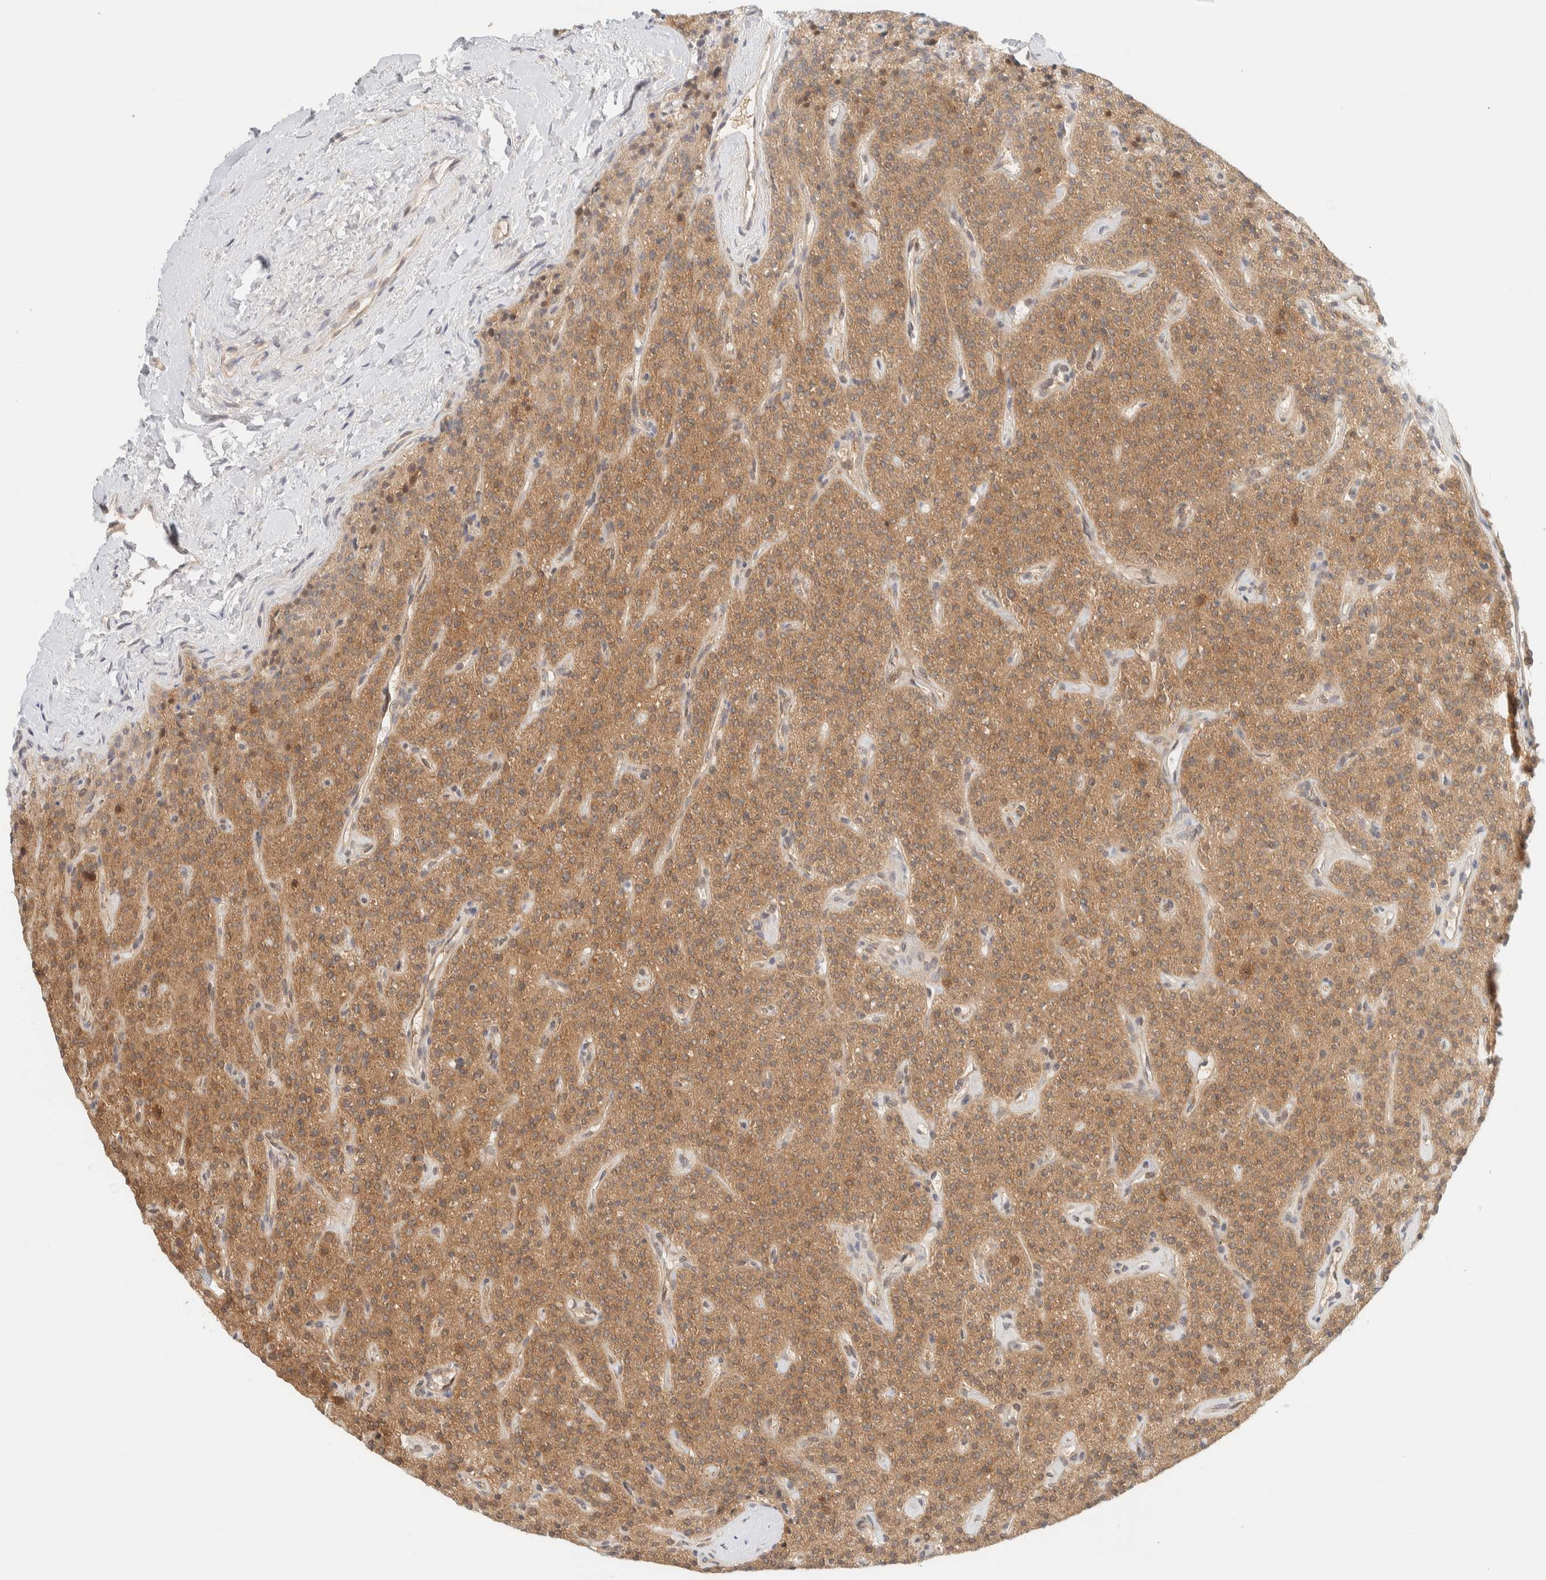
{"staining": {"intensity": "moderate", "quantity": ">75%", "location": "cytoplasmic/membranous"}, "tissue": "parathyroid gland", "cell_type": "Glandular cells", "image_type": "normal", "snomed": [{"axis": "morphology", "description": "Normal tissue, NOS"}, {"axis": "topography", "description": "Parathyroid gland"}], "caption": "Parathyroid gland stained with immunohistochemistry demonstrates moderate cytoplasmic/membranous staining in approximately >75% of glandular cells. Immunohistochemistry stains the protein in brown and the nuclei are stained blue.", "gene": "PCYT2", "patient": {"sex": "male", "age": 46}}